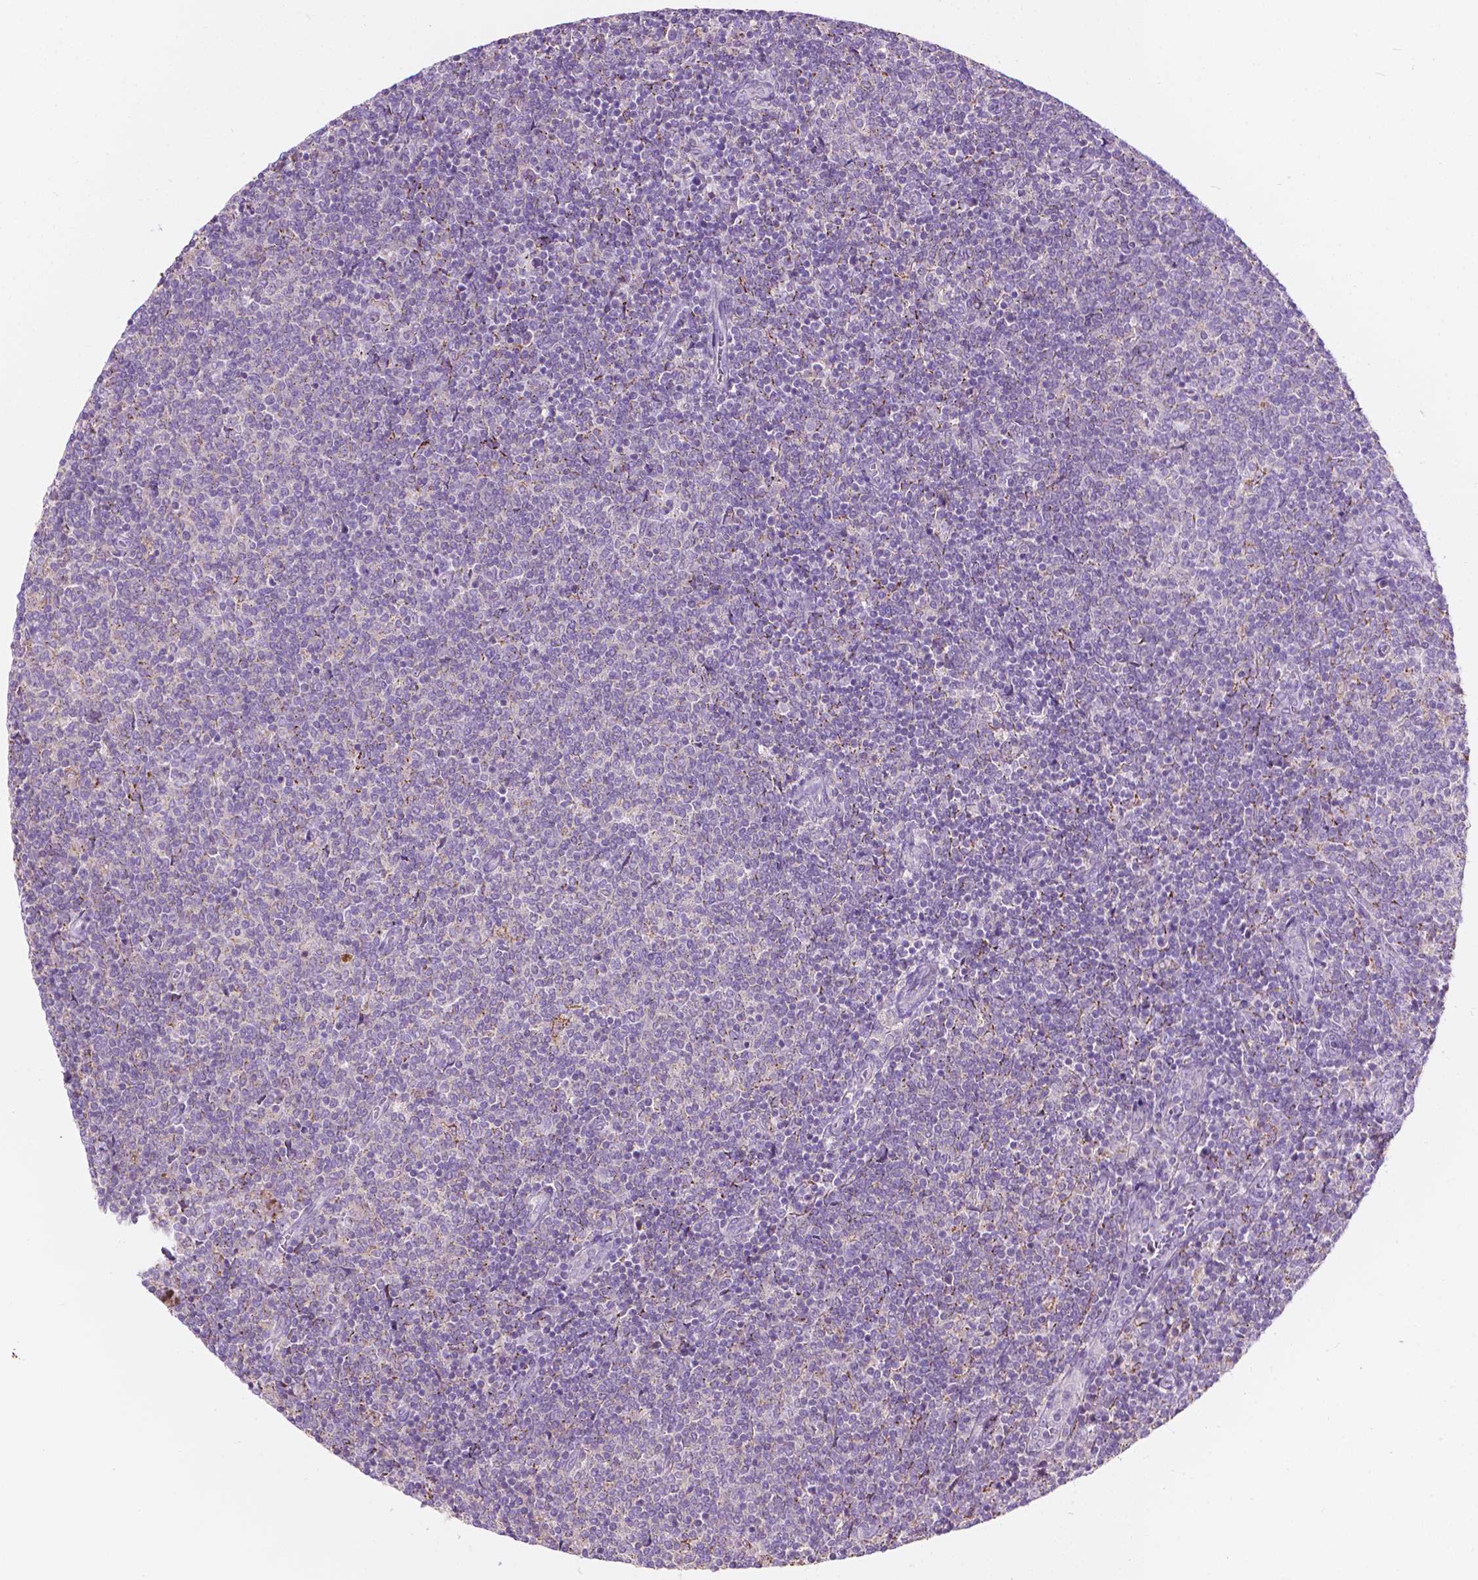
{"staining": {"intensity": "negative", "quantity": "none", "location": "none"}, "tissue": "lymphoma", "cell_type": "Tumor cells", "image_type": "cancer", "snomed": [{"axis": "morphology", "description": "Malignant lymphoma, non-Hodgkin's type, Low grade"}, {"axis": "topography", "description": "Lymph node"}], "caption": "Immunohistochemistry (IHC) image of neoplastic tissue: human low-grade malignant lymphoma, non-Hodgkin's type stained with DAB shows no significant protein staining in tumor cells.", "gene": "NOS1AP", "patient": {"sex": "male", "age": 52}}